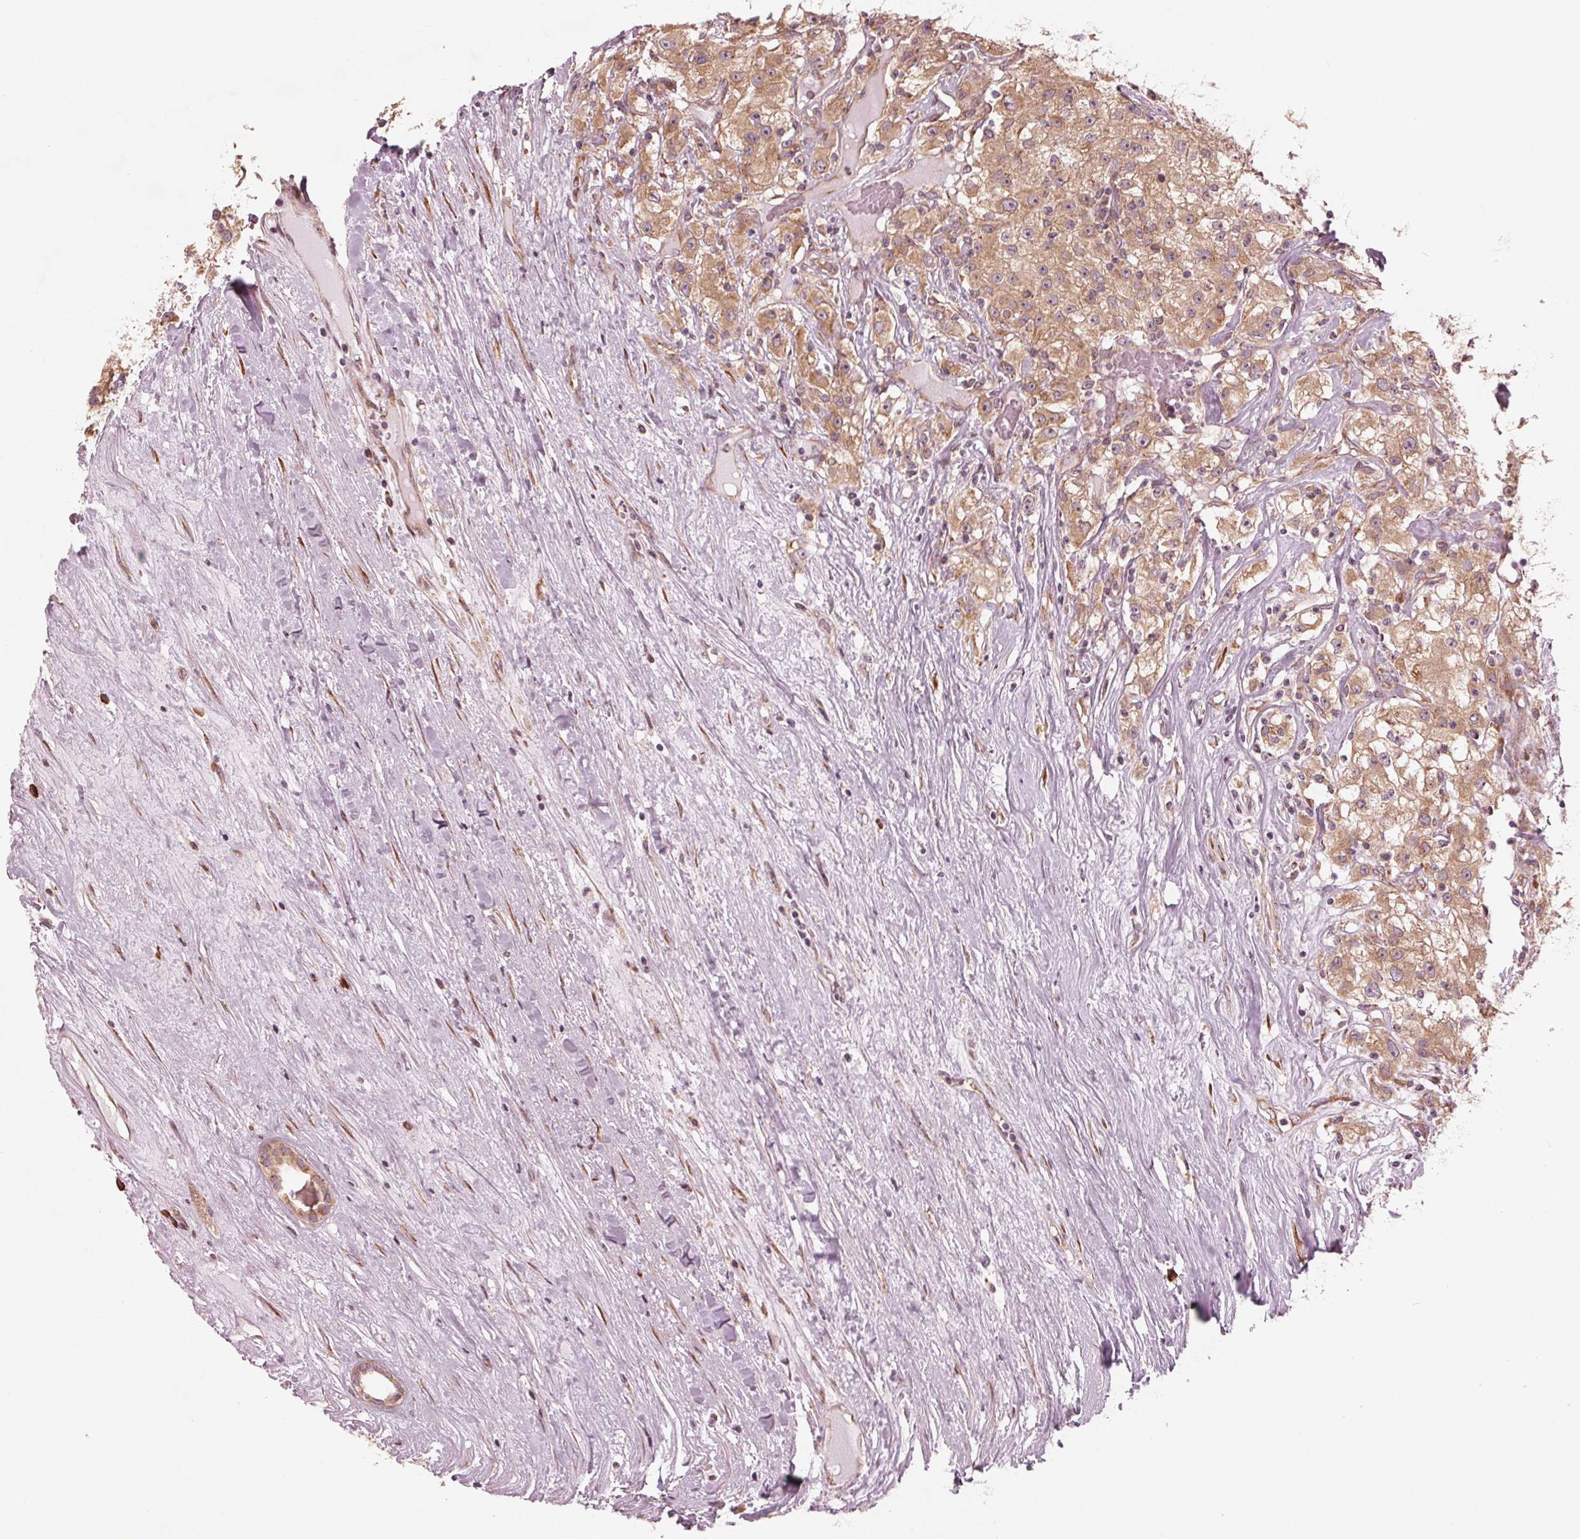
{"staining": {"intensity": "moderate", "quantity": "25%-75%", "location": "cytoplasmic/membranous"}, "tissue": "renal cancer", "cell_type": "Tumor cells", "image_type": "cancer", "snomed": [{"axis": "morphology", "description": "Adenocarcinoma, NOS"}, {"axis": "topography", "description": "Kidney"}], "caption": "Human renal cancer (adenocarcinoma) stained with a brown dye exhibits moderate cytoplasmic/membranous positive positivity in about 25%-75% of tumor cells.", "gene": "CMIP", "patient": {"sex": "female", "age": 67}}